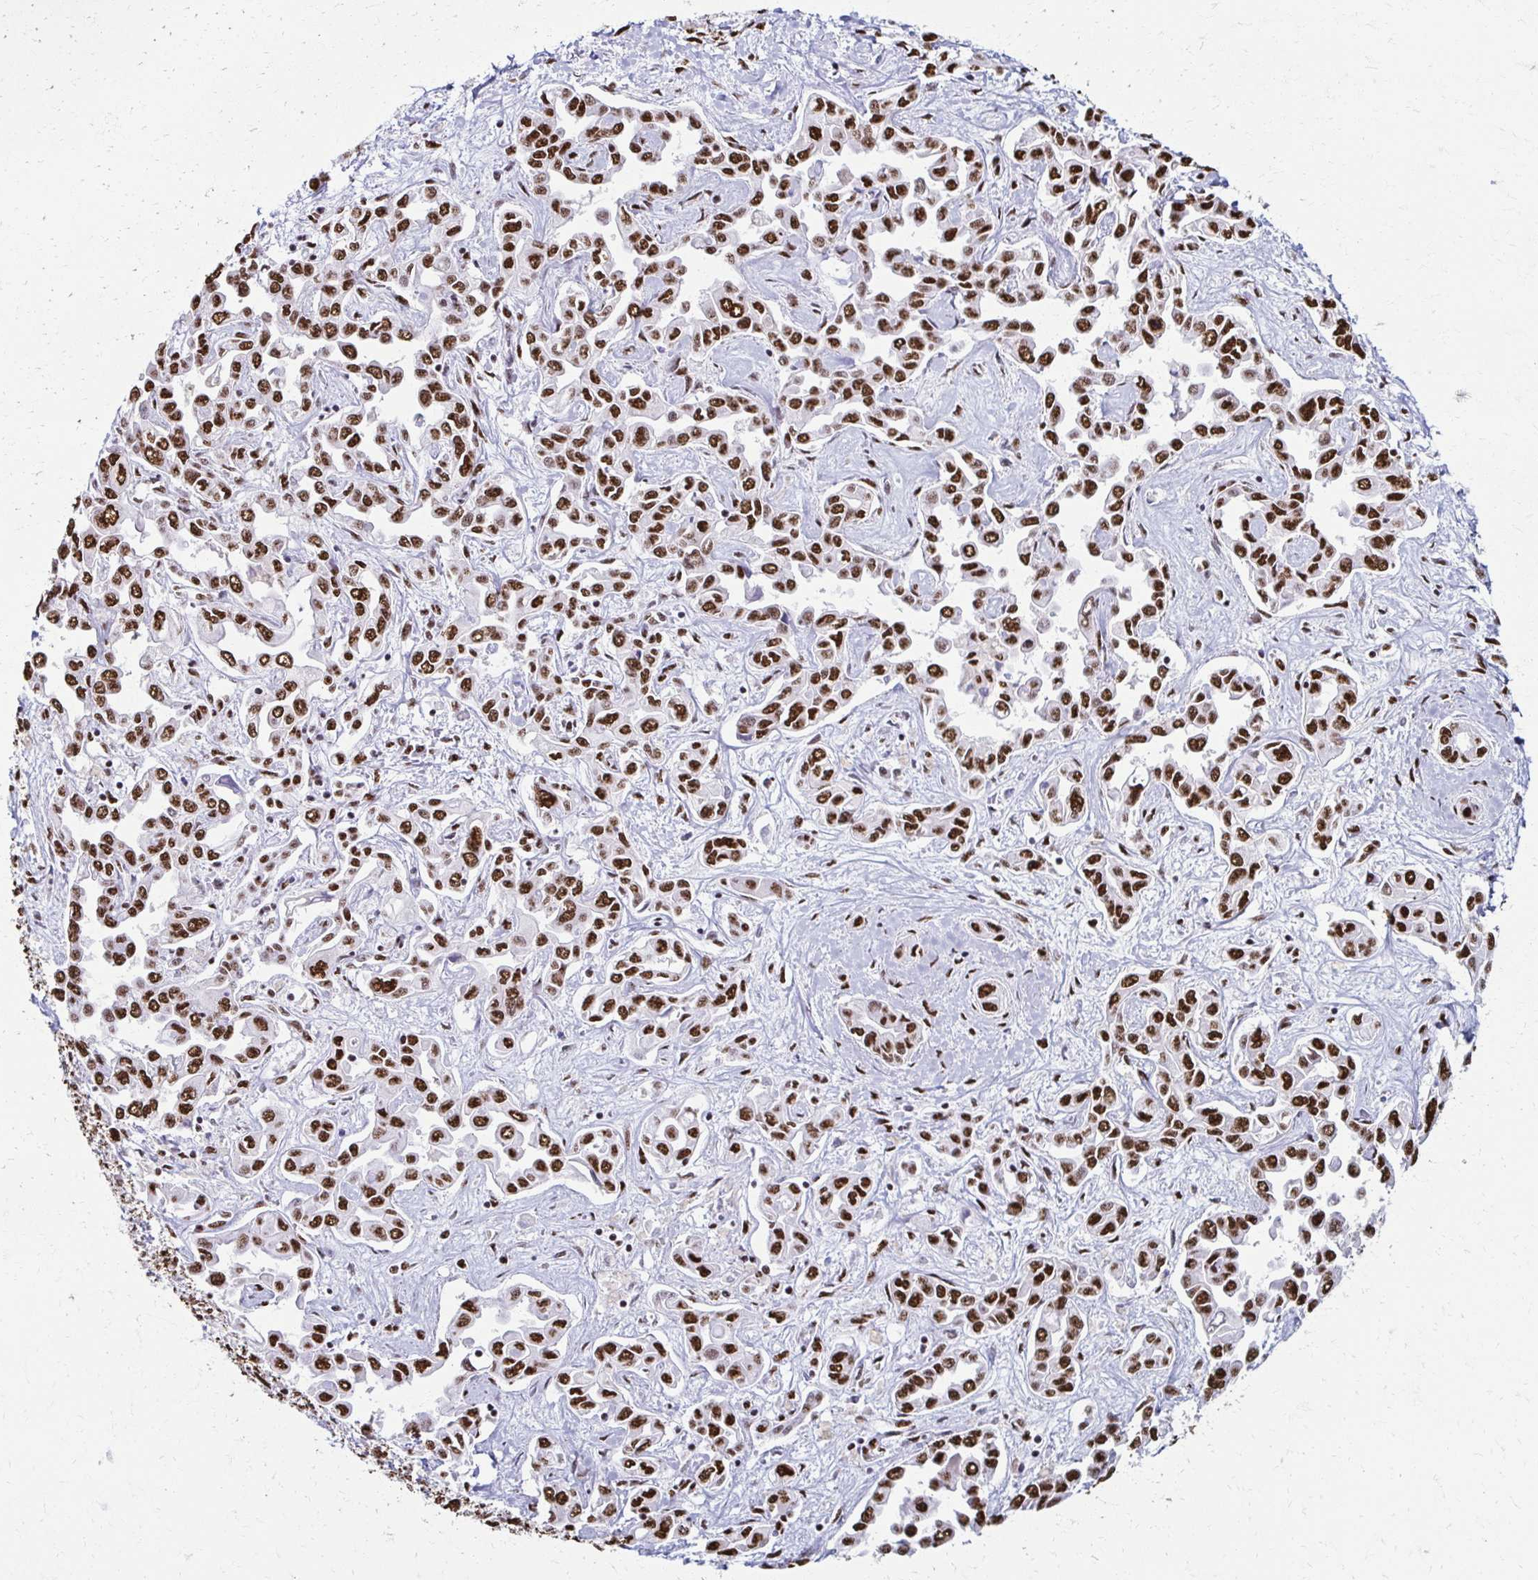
{"staining": {"intensity": "strong", "quantity": ">75%", "location": "nuclear"}, "tissue": "liver cancer", "cell_type": "Tumor cells", "image_type": "cancer", "snomed": [{"axis": "morphology", "description": "Cholangiocarcinoma"}, {"axis": "topography", "description": "Liver"}], "caption": "Liver cholangiocarcinoma stained with DAB IHC demonstrates high levels of strong nuclear staining in approximately >75% of tumor cells.", "gene": "NONO", "patient": {"sex": "female", "age": 64}}